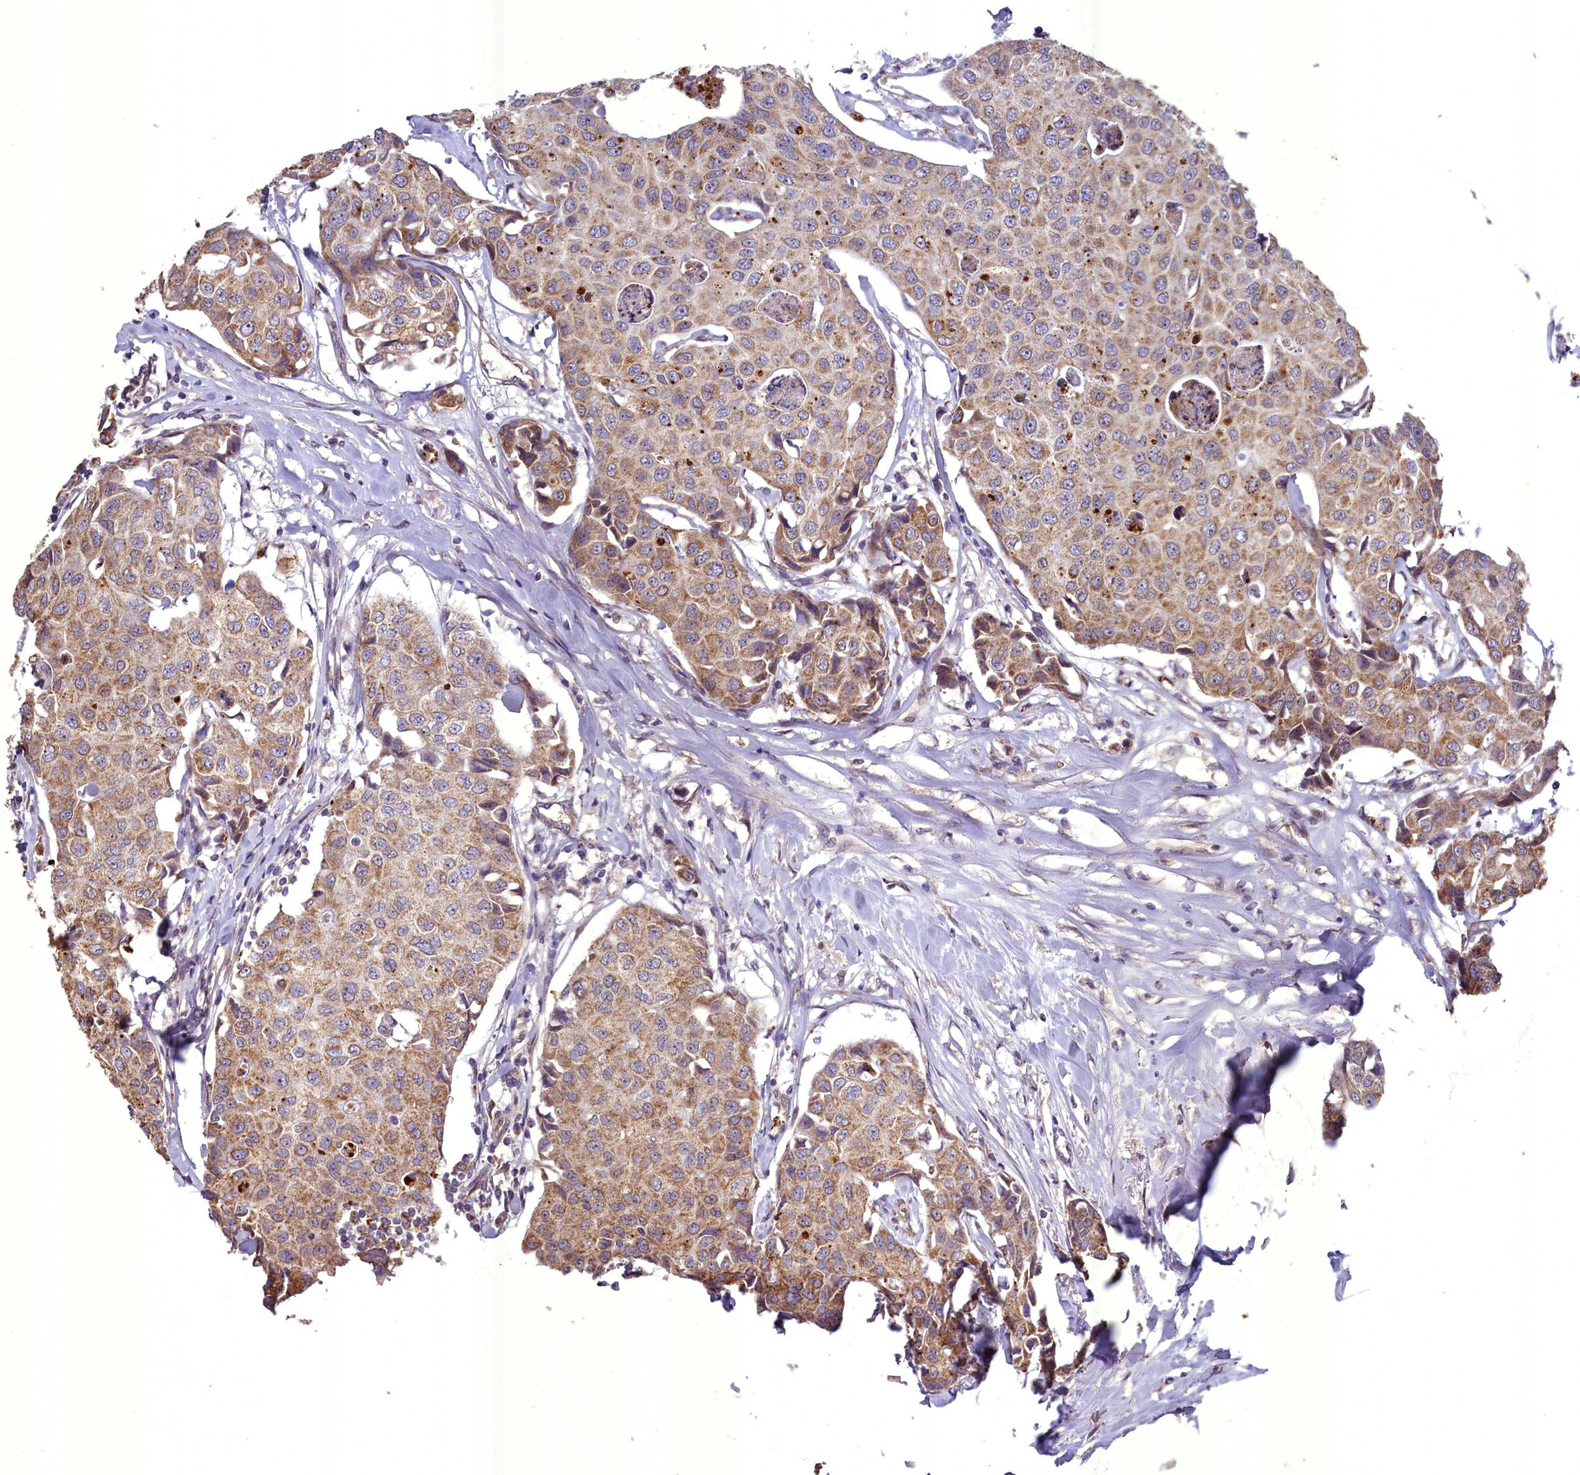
{"staining": {"intensity": "moderate", "quantity": "25%-75%", "location": "cytoplasmic/membranous"}, "tissue": "breast cancer", "cell_type": "Tumor cells", "image_type": "cancer", "snomed": [{"axis": "morphology", "description": "Duct carcinoma"}, {"axis": "topography", "description": "Breast"}], "caption": "The image shows a brown stain indicating the presence of a protein in the cytoplasmic/membranous of tumor cells in breast infiltrating ductal carcinoma.", "gene": "ACAD8", "patient": {"sex": "female", "age": 80}}